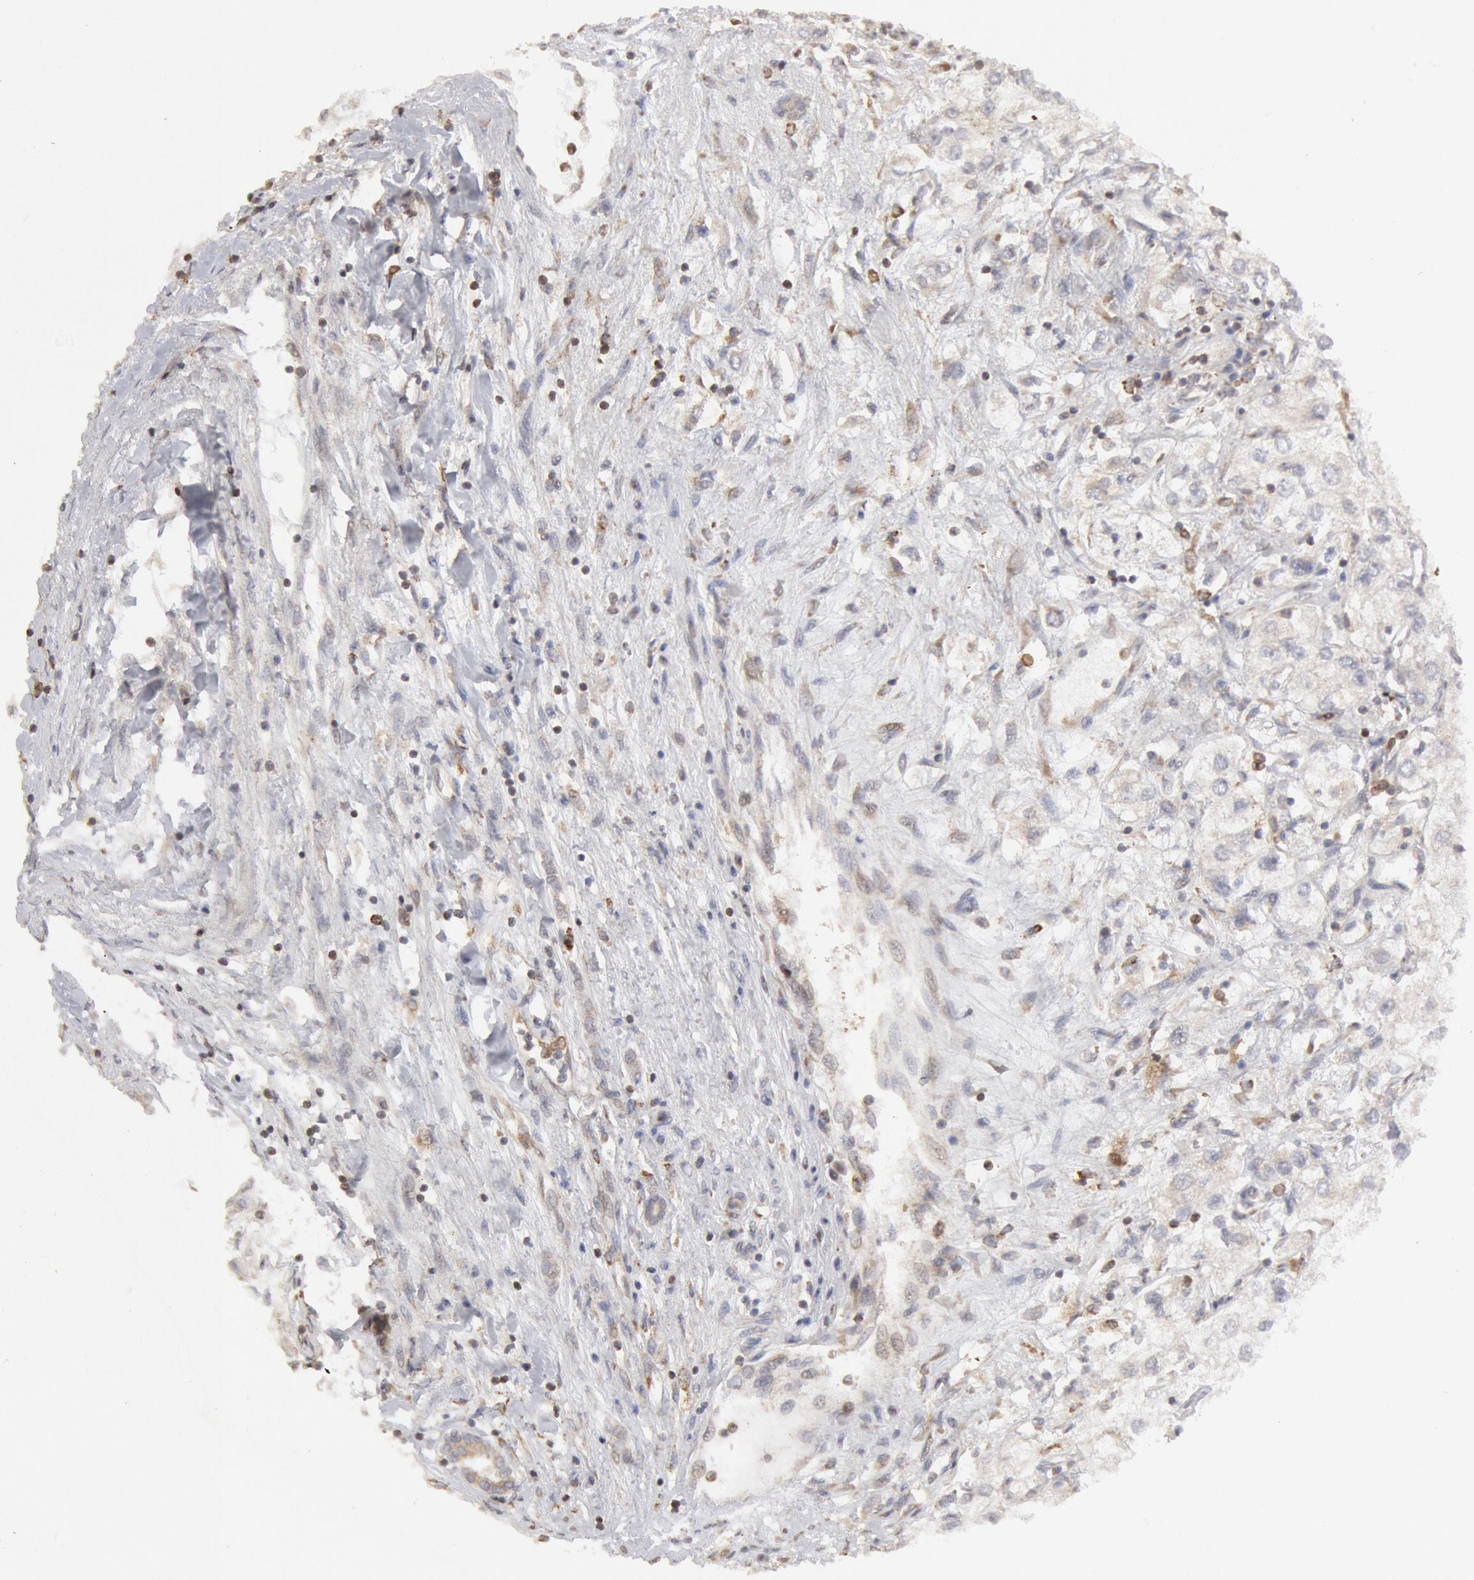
{"staining": {"intensity": "negative", "quantity": "none", "location": "none"}, "tissue": "renal cancer", "cell_type": "Tumor cells", "image_type": "cancer", "snomed": [{"axis": "morphology", "description": "Adenocarcinoma, NOS"}, {"axis": "topography", "description": "Kidney"}], "caption": "High power microscopy image of an IHC micrograph of renal cancer, revealing no significant staining in tumor cells.", "gene": "OSBPL8", "patient": {"sex": "male", "age": 57}}